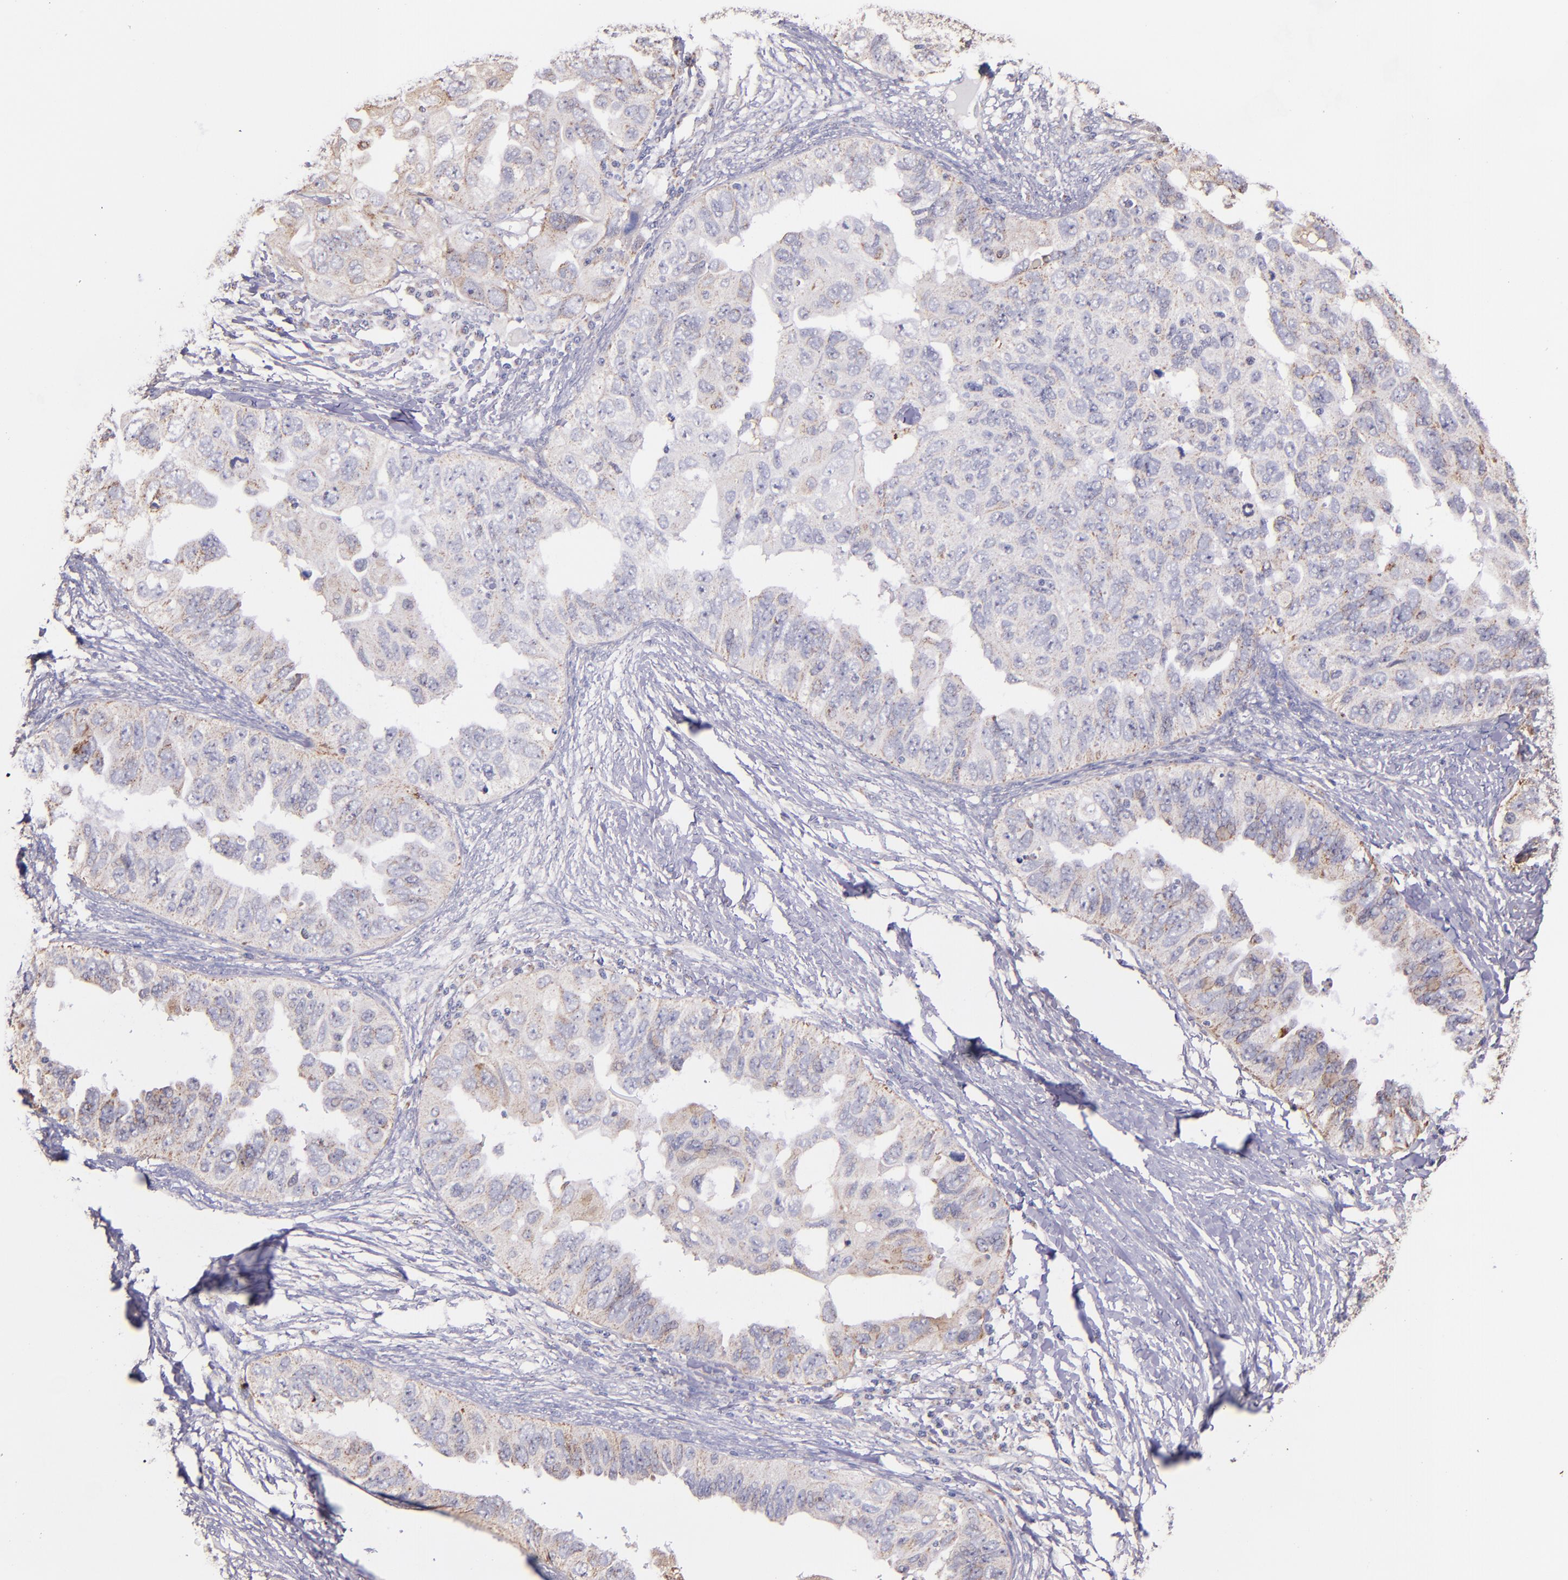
{"staining": {"intensity": "weak", "quantity": "25%-75%", "location": "cytoplasmic/membranous"}, "tissue": "ovarian cancer", "cell_type": "Tumor cells", "image_type": "cancer", "snomed": [{"axis": "morphology", "description": "Cystadenocarcinoma, serous, NOS"}, {"axis": "topography", "description": "Ovary"}], "caption": "Brown immunohistochemical staining in serous cystadenocarcinoma (ovarian) displays weak cytoplasmic/membranous staining in about 25%-75% of tumor cells.", "gene": "SHC1", "patient": {"sex": "female", "age": 82}}